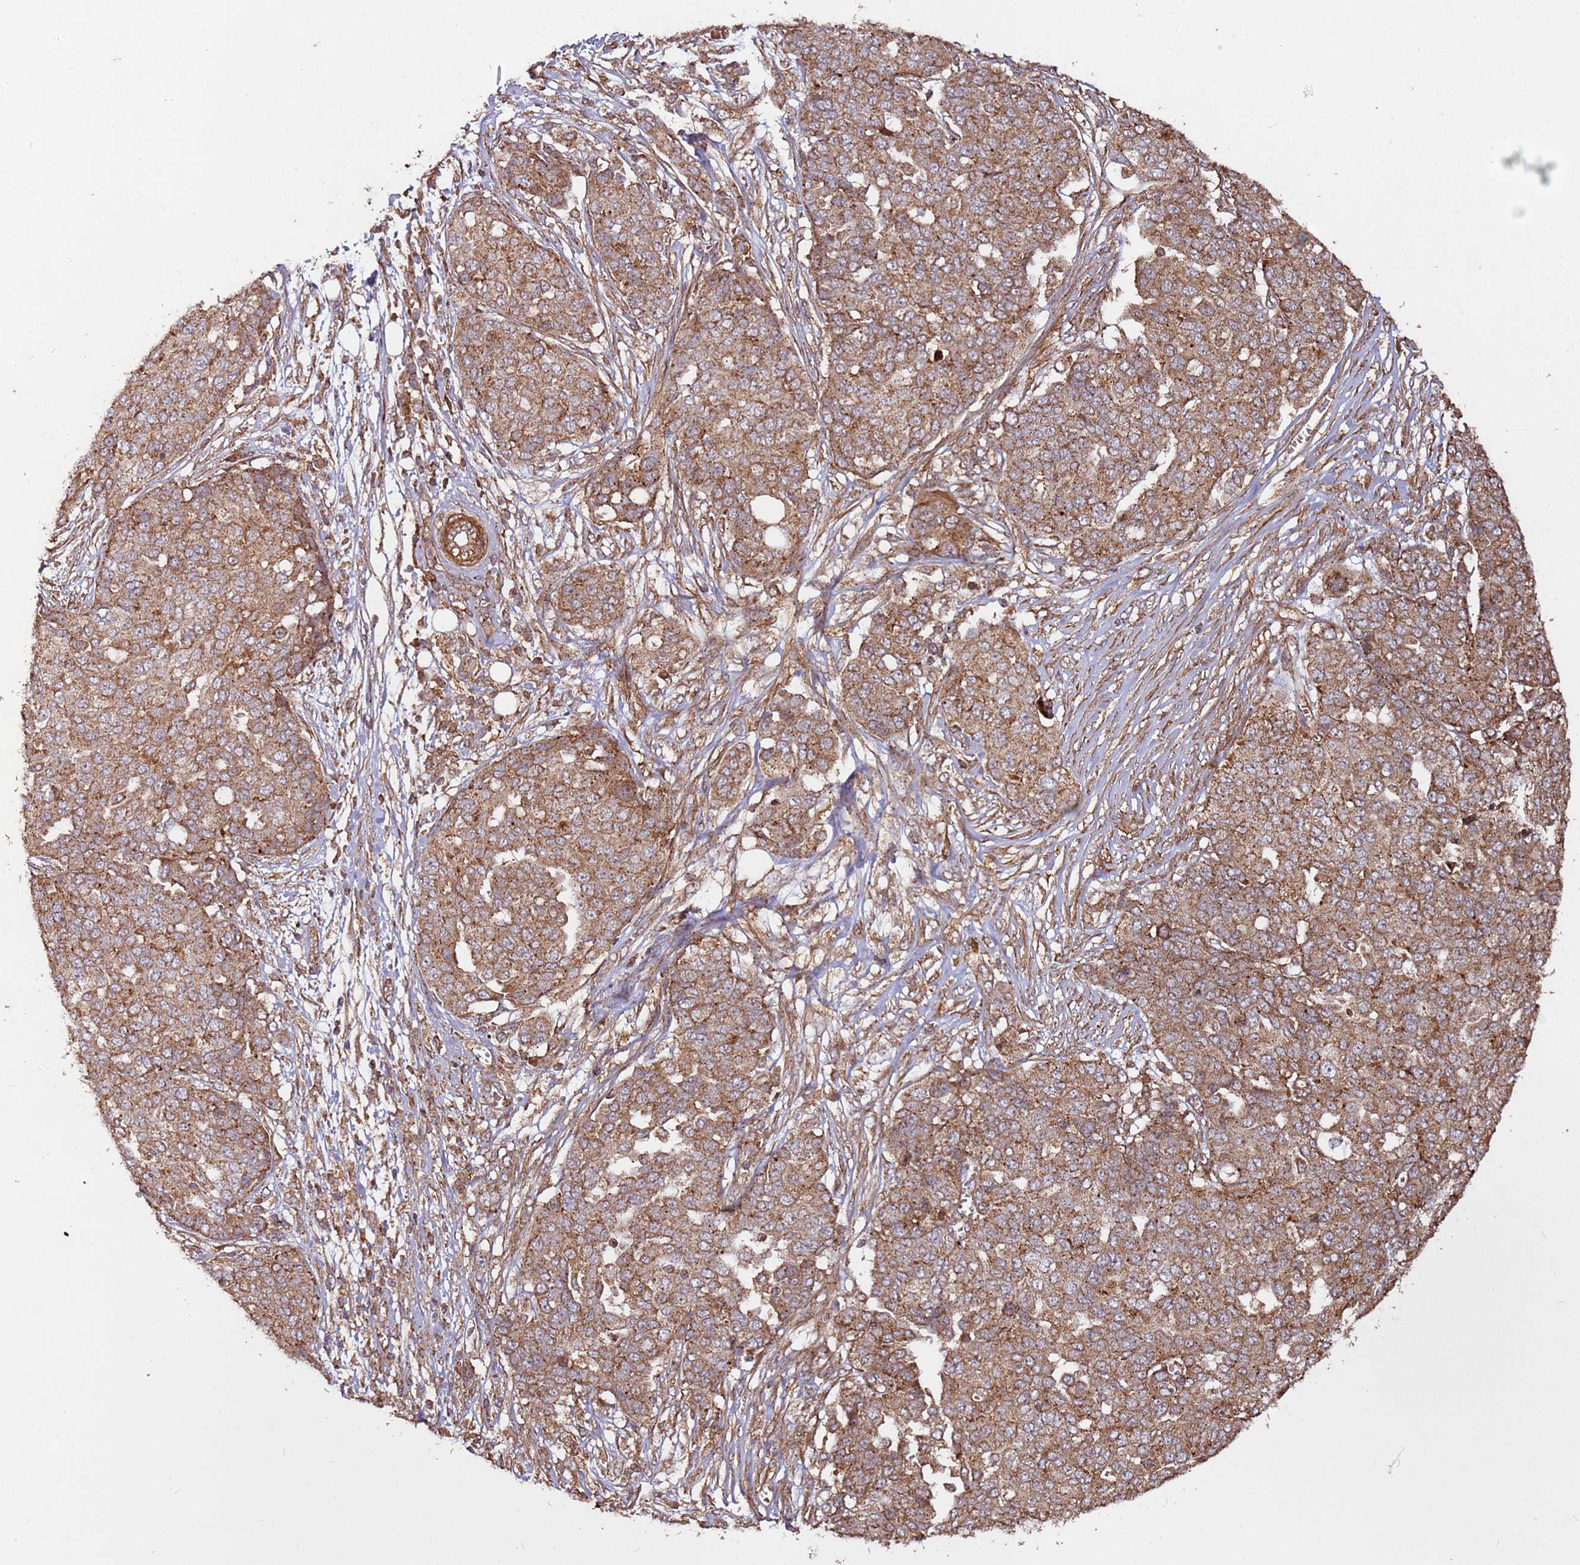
{"staining": {"intensity": "moderate", "quantity": ">75%", "location": "cytoplasmic/membranous"}, "tissue": "ovarian cancer", "cell_type": "Tumor cells", "image_type": "cancer", "snomed": [{"axis": "morphology", "description": "Cystadenocarcinoma, serous, NOS"}, {"axis": "topography", "description": "Soft tissue"}, {"axis": "topography", "description": "Ovary"}], "caption": "IHC of ovarian cancer (serous cystadenocarcinoma) displays medium levels of moderate cytoplasmic/membranous staining in about >75% of tumor cells. The staining was performed using DAB (3,3'-diaminobenzidine), with brown indicating positive protein expression. Nuclei are stained blue with hematoxylin.", "gene": "FAM186A", "patient": {"sex": "female", "age": 57}}